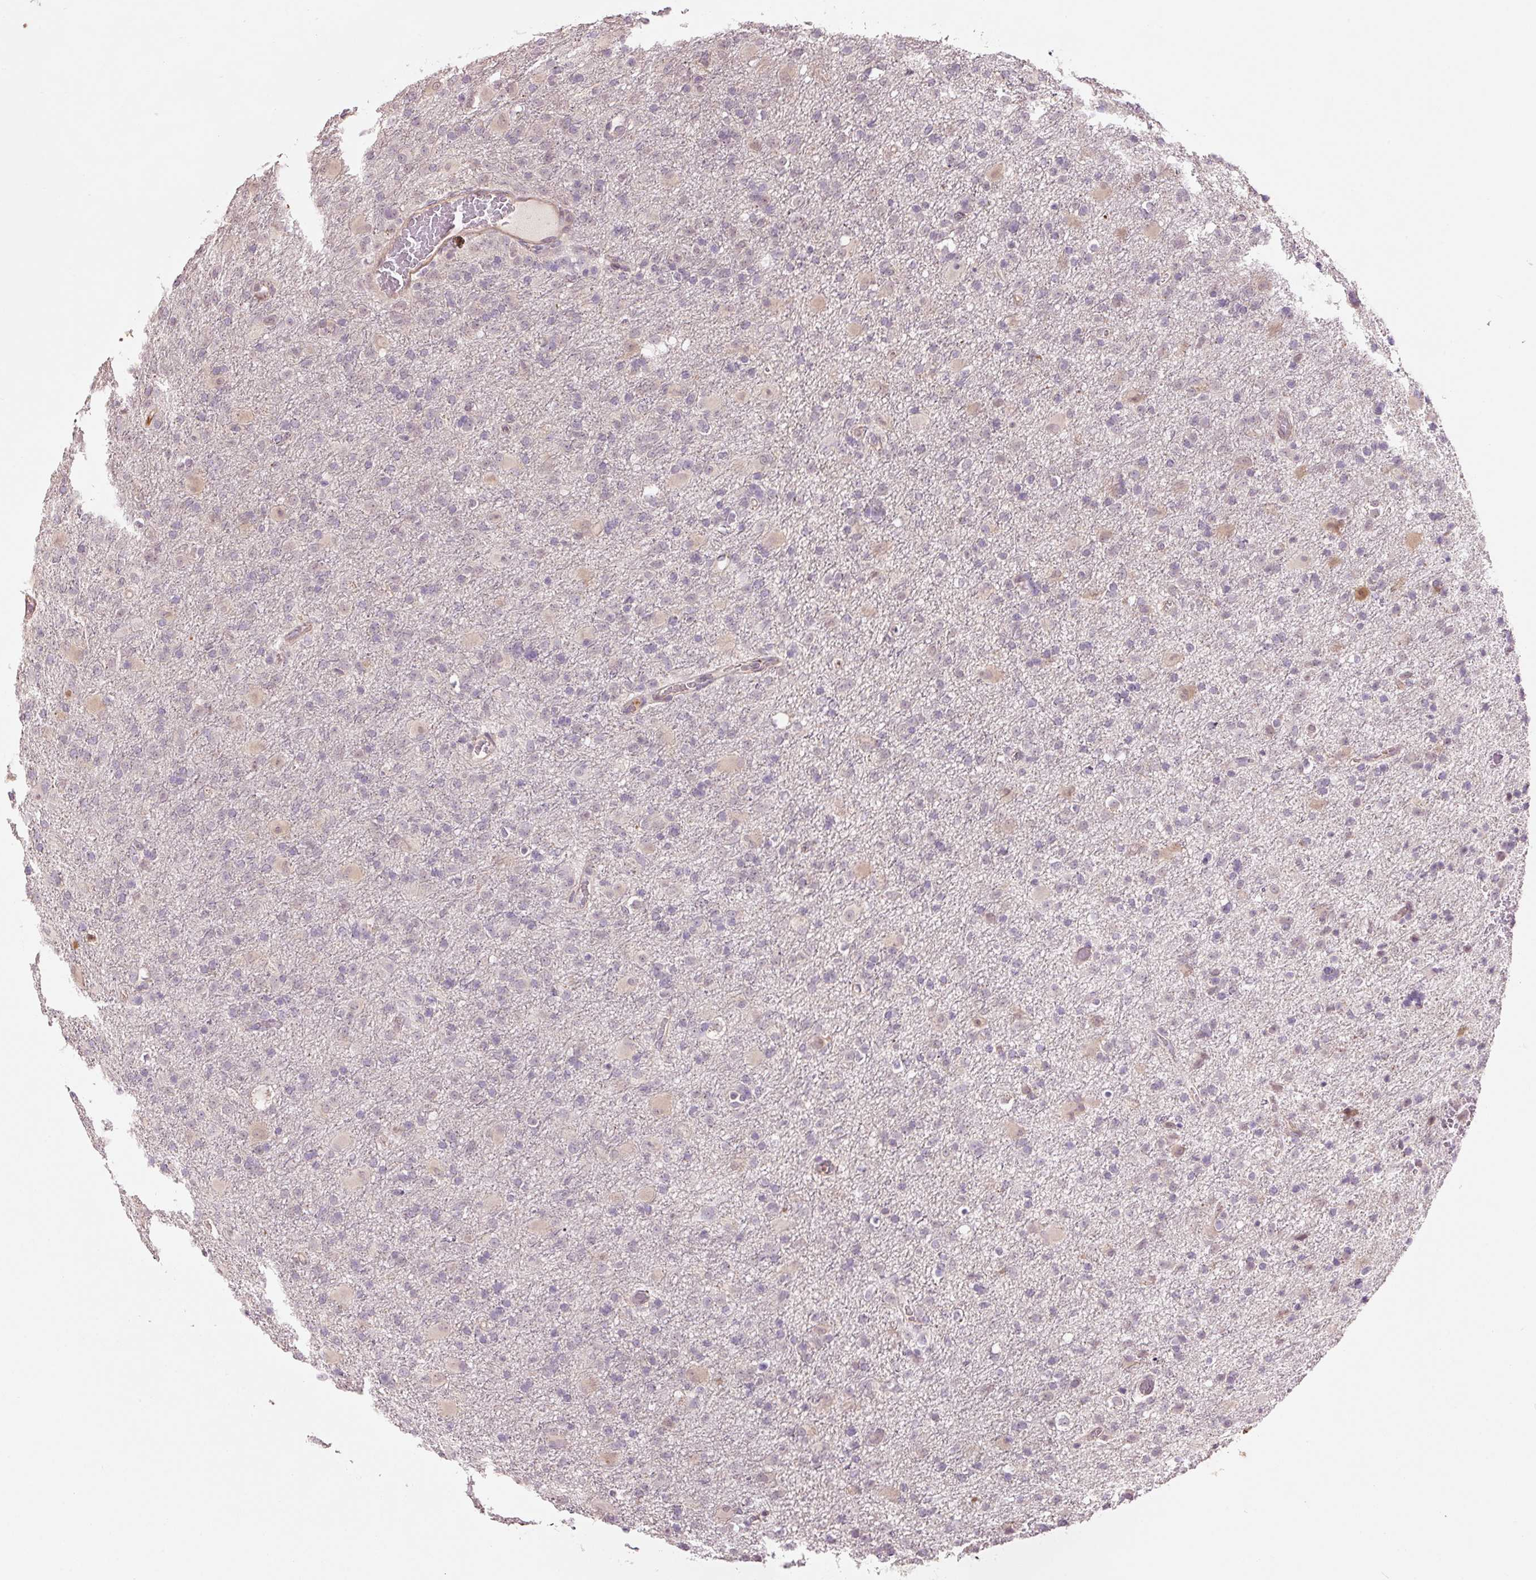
{"staining": {"intensity": "negative", "quantity": "none", "location": "none"}, "tissue": "glioma", "cell_type": "Tumor cells", "image_type": "cancer", "snomed": [{"axis": "morphology", "description": "Glioma, malignant, Low grade"}, {"axis": "topography", "description": "Brain"}], "caption": "High power microscopy image of an immunohistochemistry (IHC) micrograph of glioma, revealing no significant positivity in tumor cells.", "gene": "FBXL14", "patient": {"sex": "male", "age": 65}}